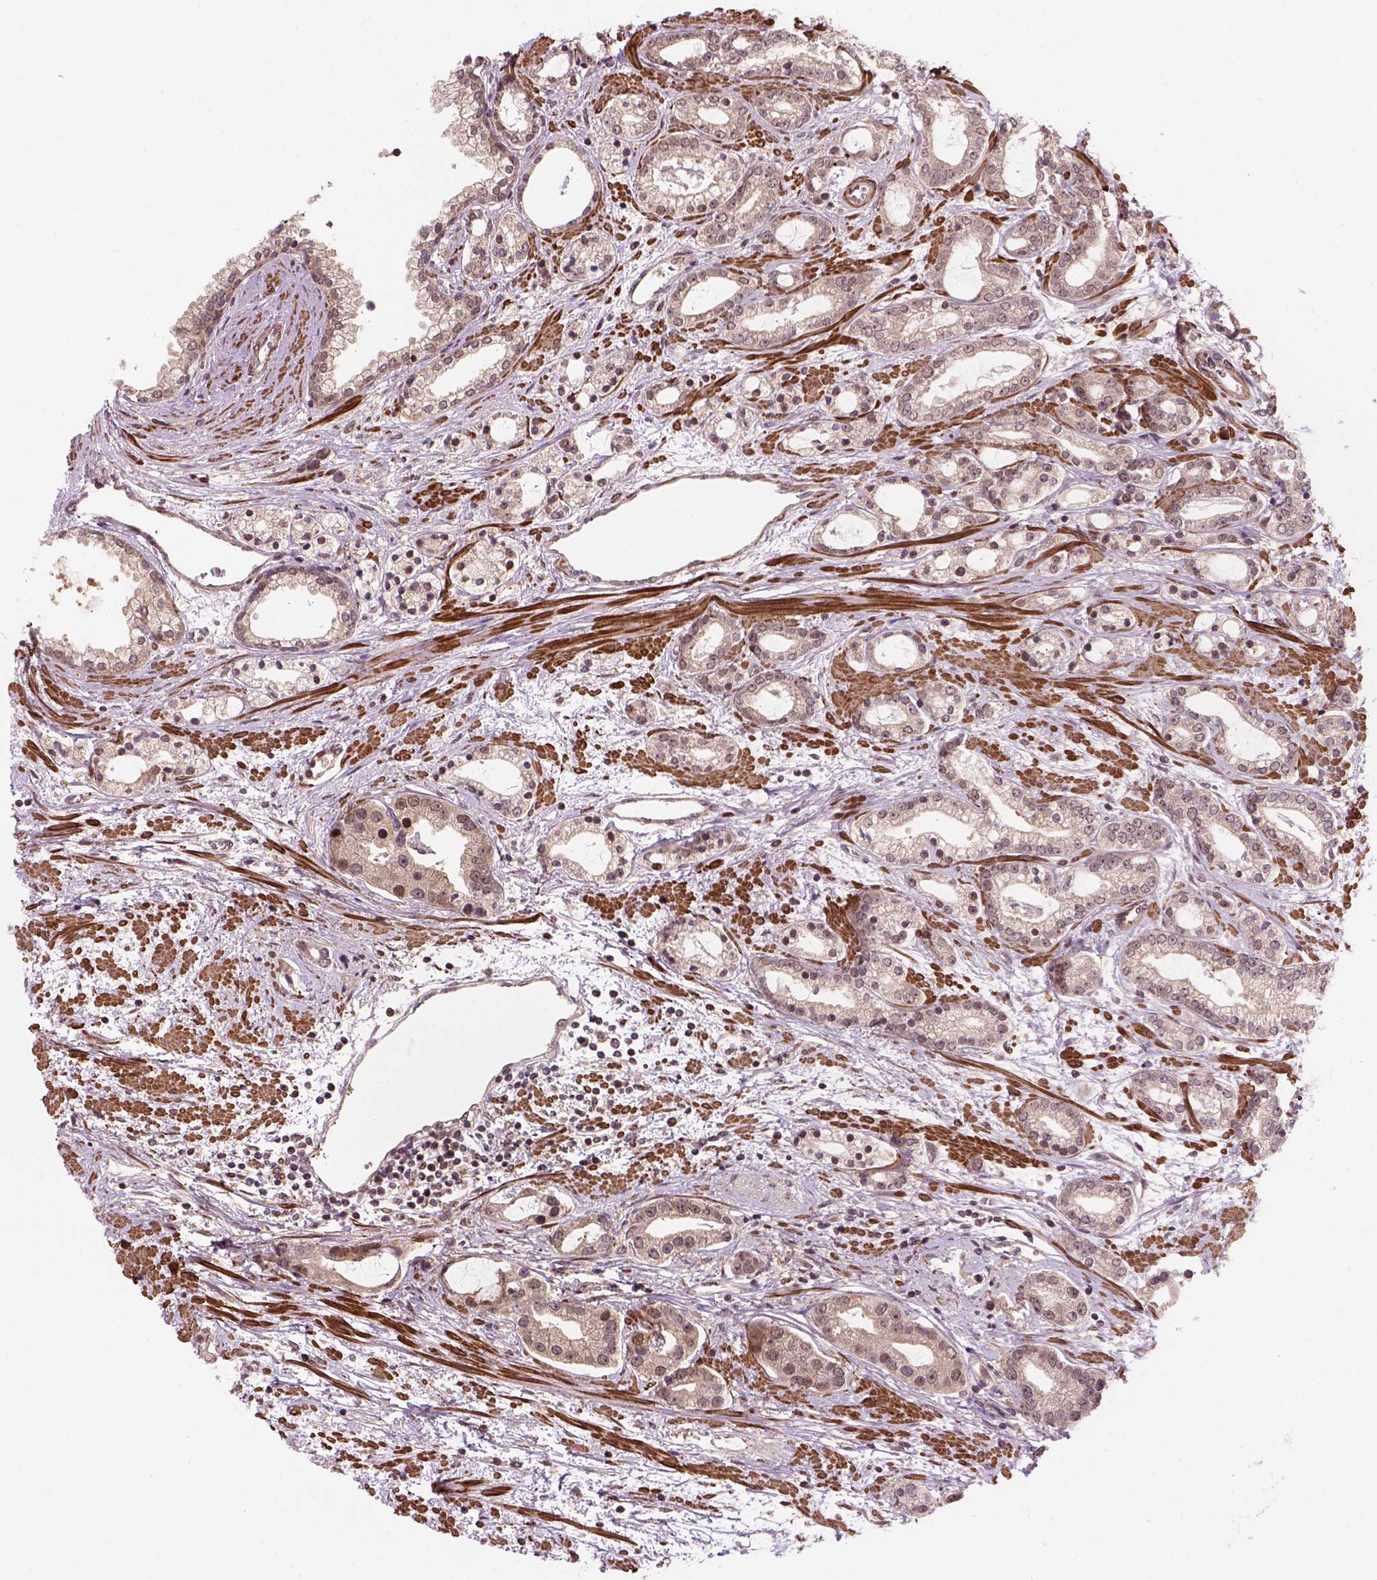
{"staining": {"intensity": "weak", "quantity": "25%-75%", "location": "cytoplasmic/membranous,nuclear"}, "tissue": "prostate cancer", "cell_type": "Tumor cells", "image_type": "cancer", "snomed": [{"axis": "morphology", "description": "Adenocarcinoma, Medium grade"}, {"axis": "topography", "description": "Prostate"}], "caption": "Immunohistochemistry (IHC) histopathology image of prostate cancer (medium-grade adenocarcinoma) stained for a protein (brown), which reveals low levels of weak cytoplasmic/membranous and nuclear staining in approximately 25%-75% of tumor cells.", "gene": "PSMD11", "patient": {"sex": "male", "age": 57}}